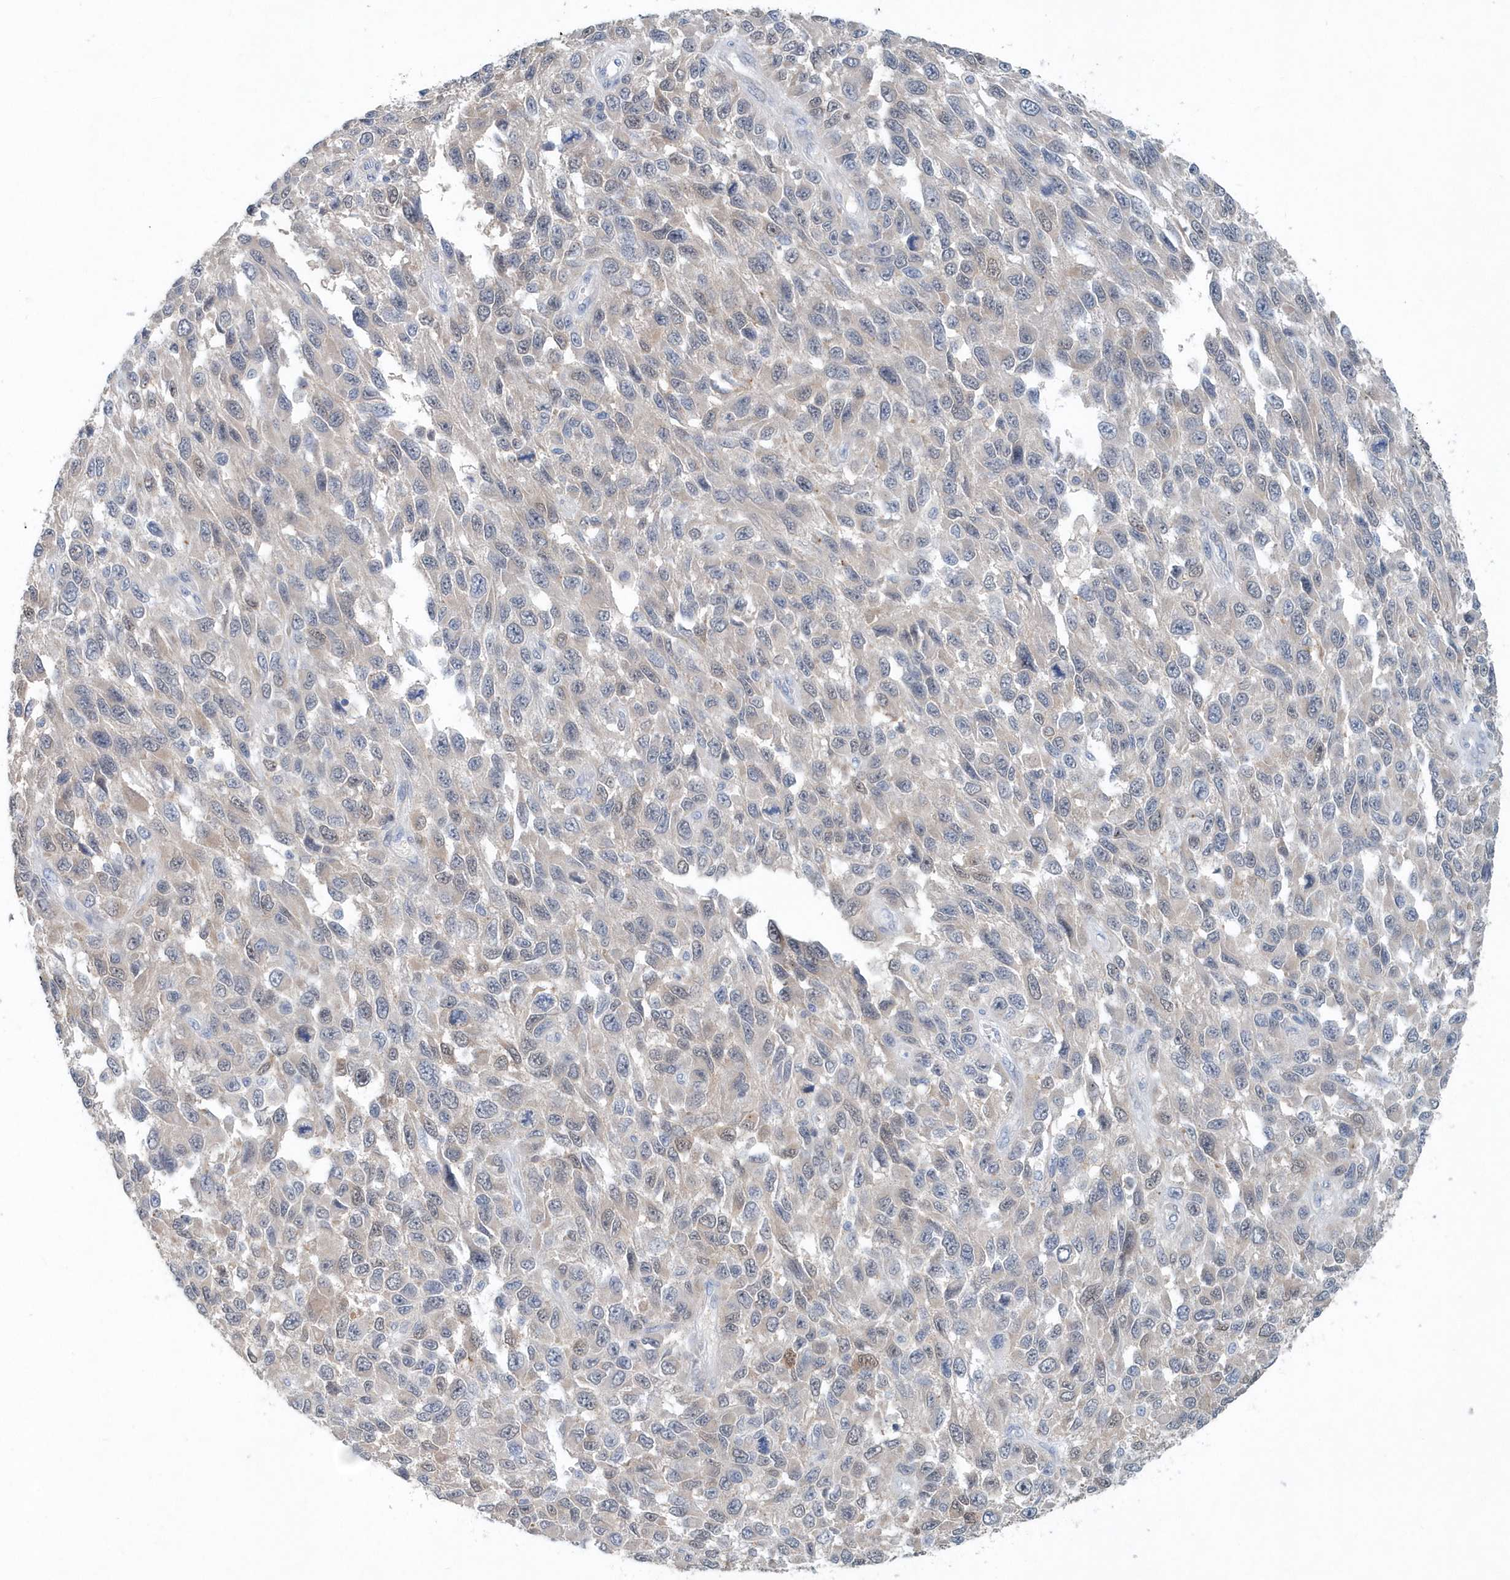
{"staining": {"intensity": "negative", "quantity": "none", "location": "none"}, "tissue": "melanoma", "cell_type": "Tumor cells", "image_type": "cancer", "snomed": [{"axis": "morphology", "description": "Malignant melanoma, NOS"}, {"axis": "topography", "description": "Skin"}], "caption": "This is an IHC image of melanoma. There is no staining in tumor cells.", "gene": "PFN2", "patient": {"sex": "female", "age": 96}}